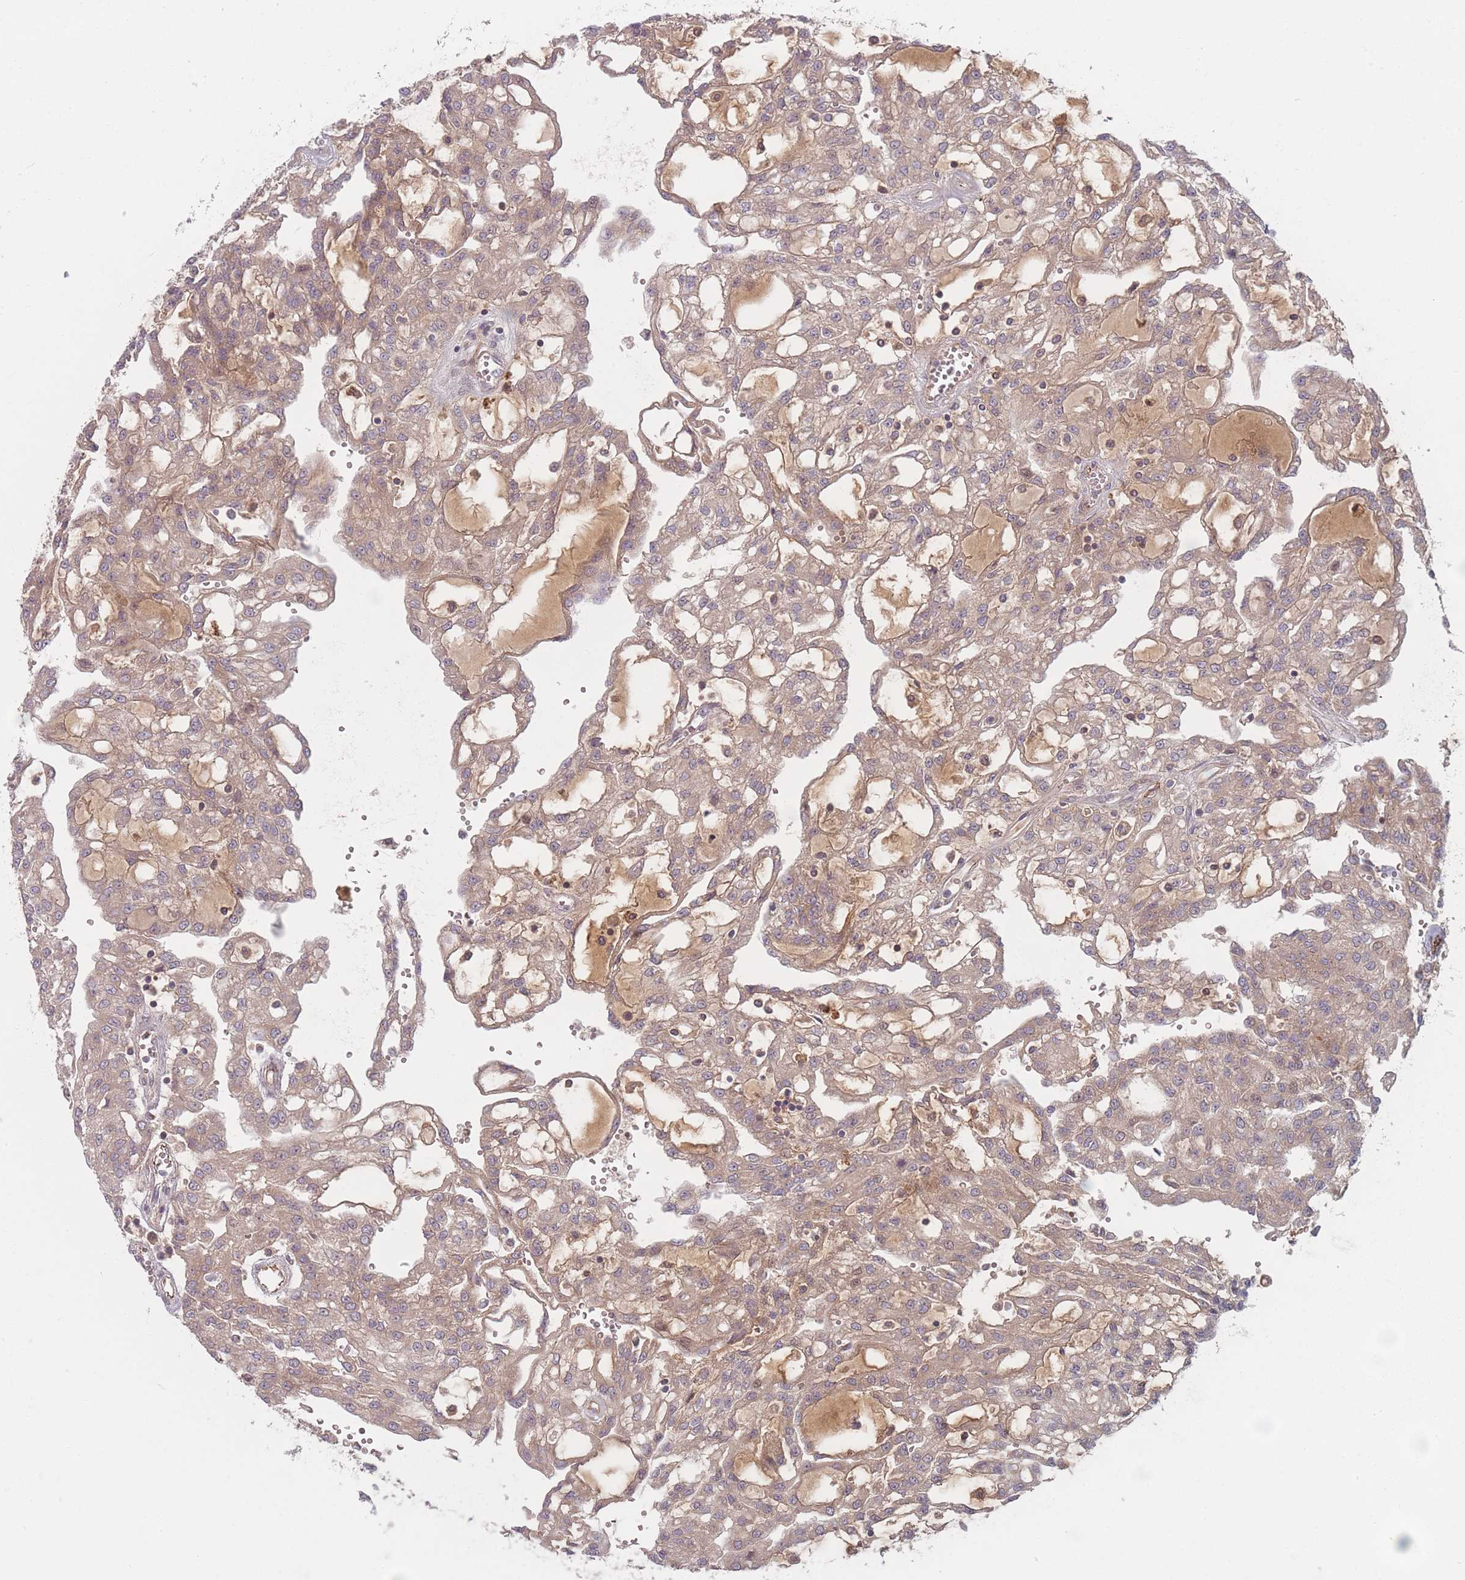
{"staining": {"intensity": "weak", "quantity": "<25%", "location": "cytoplasmic/membranous"}, "tissue": "renal cancer", "cell_type": "Tumor cells", "image_type": "cancer", "snomed": [{"axis": "morphology", "description": "Adenocarcinoma, NOS"}, {"axis": "topography", "description": "Kidney"}], "caption": "DAB (3,3'-diaminobenzidine) immunohistochemical staining of renal adenocarcinoma reveals no significant staining in tumor cells. The staining was performed using DAB (3,3'-diaminobenzidine) to visualize the protein expression in brown, while the nuclei were stained in blue with hematoxylin (Magnification: 20x).", "gene": "EEF1AKMT2", "patient": {"sex": "male", "age": 63}}